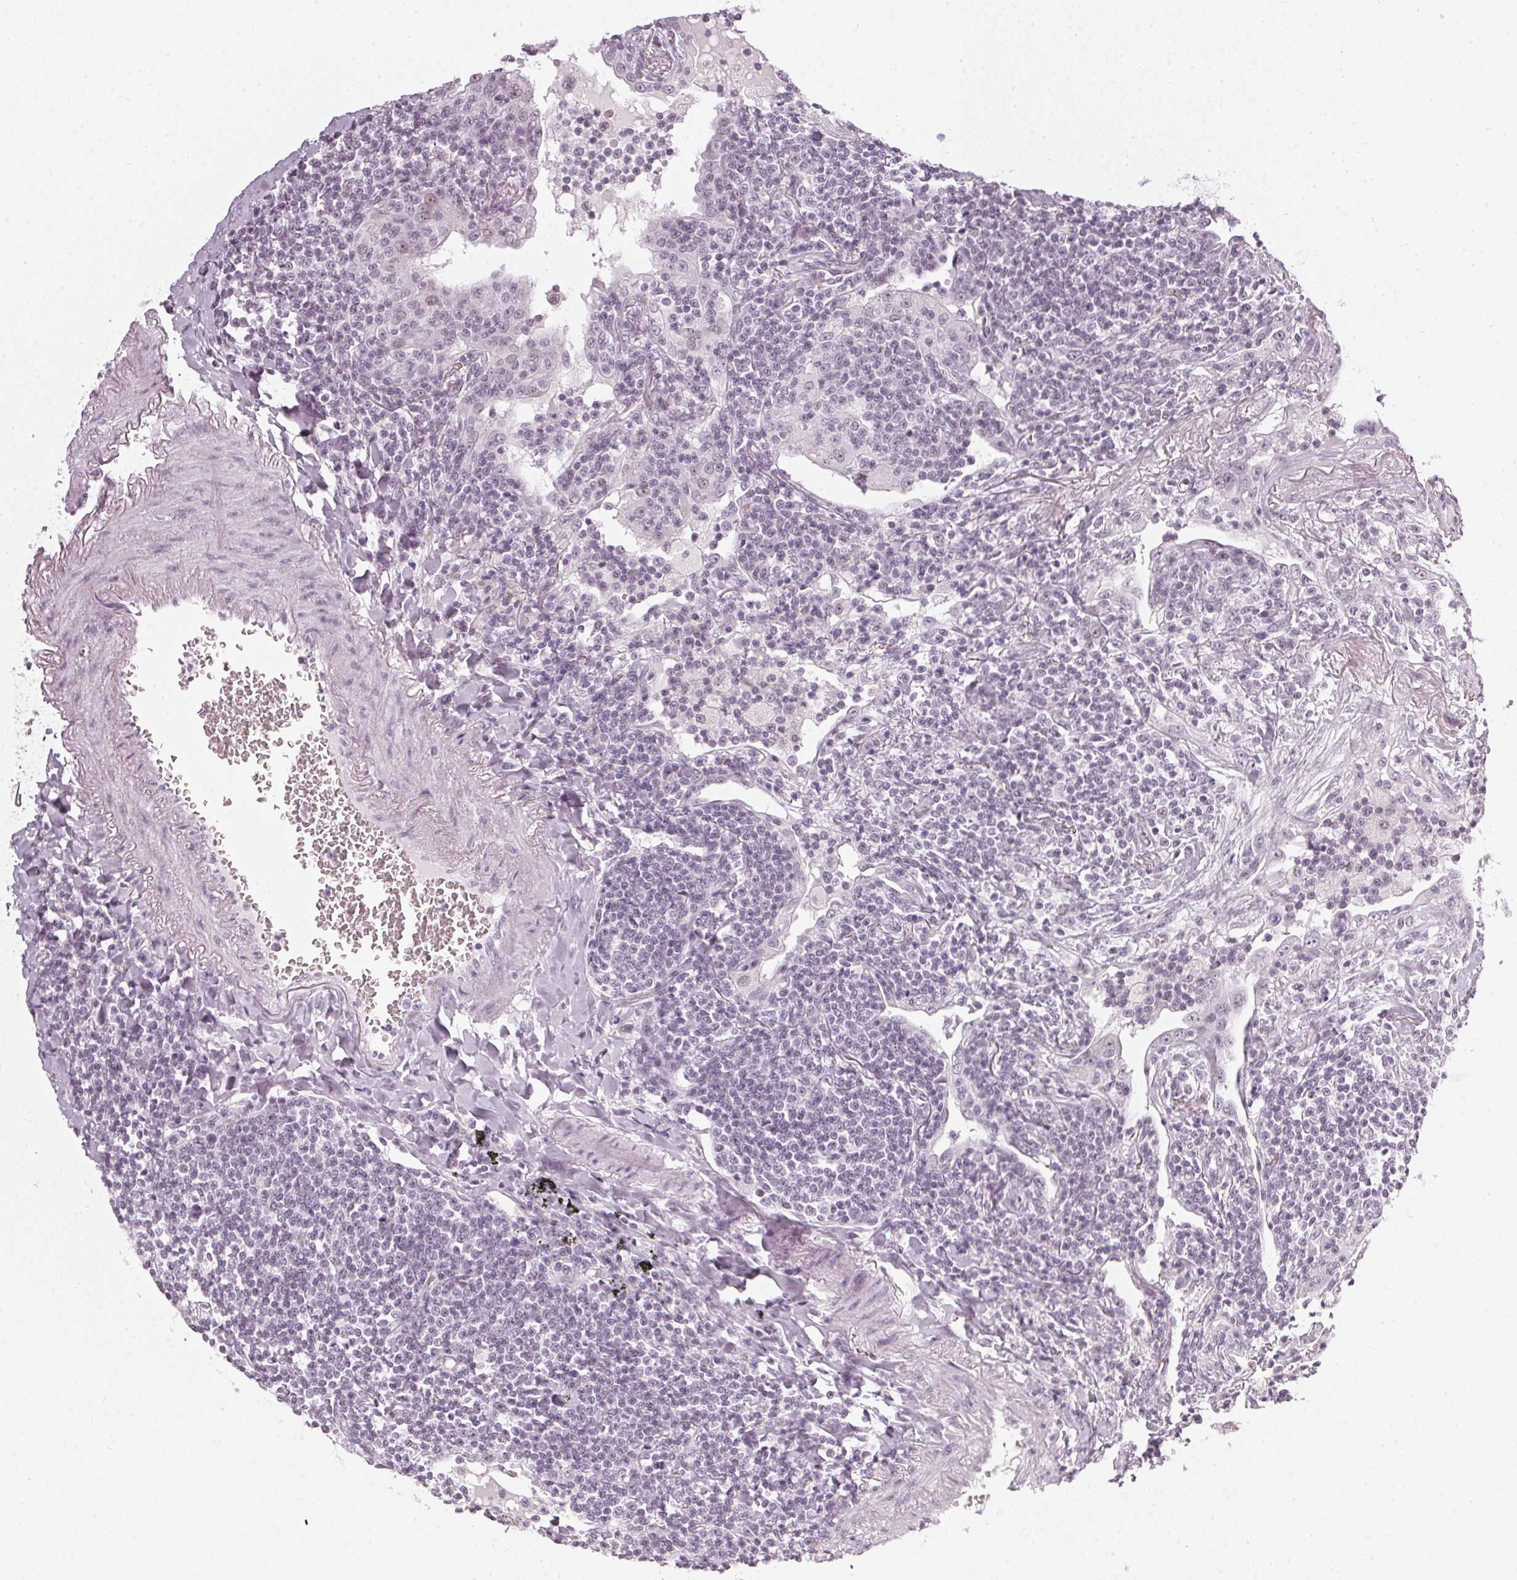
{"staining": {"intensity": "negative", "quantity": "none", "location": "none"}, "tissue": "lymphoma", "cell_type": "Tumor cells", "image_type": "cancer", "snomed": [{"axis": "morphology", "description": "Malignant lymphoma, non-Hodgkin's type, Low grade"}, {"axis": "topography", "description": "Lung"}], "caption": "Tumor cells are negative for protein expression in human malignant lymphoma, non-Hodgkin's type (low-grade).", "gene": "DNAJC6", "patient": {"sex": "female", "age": 71}}